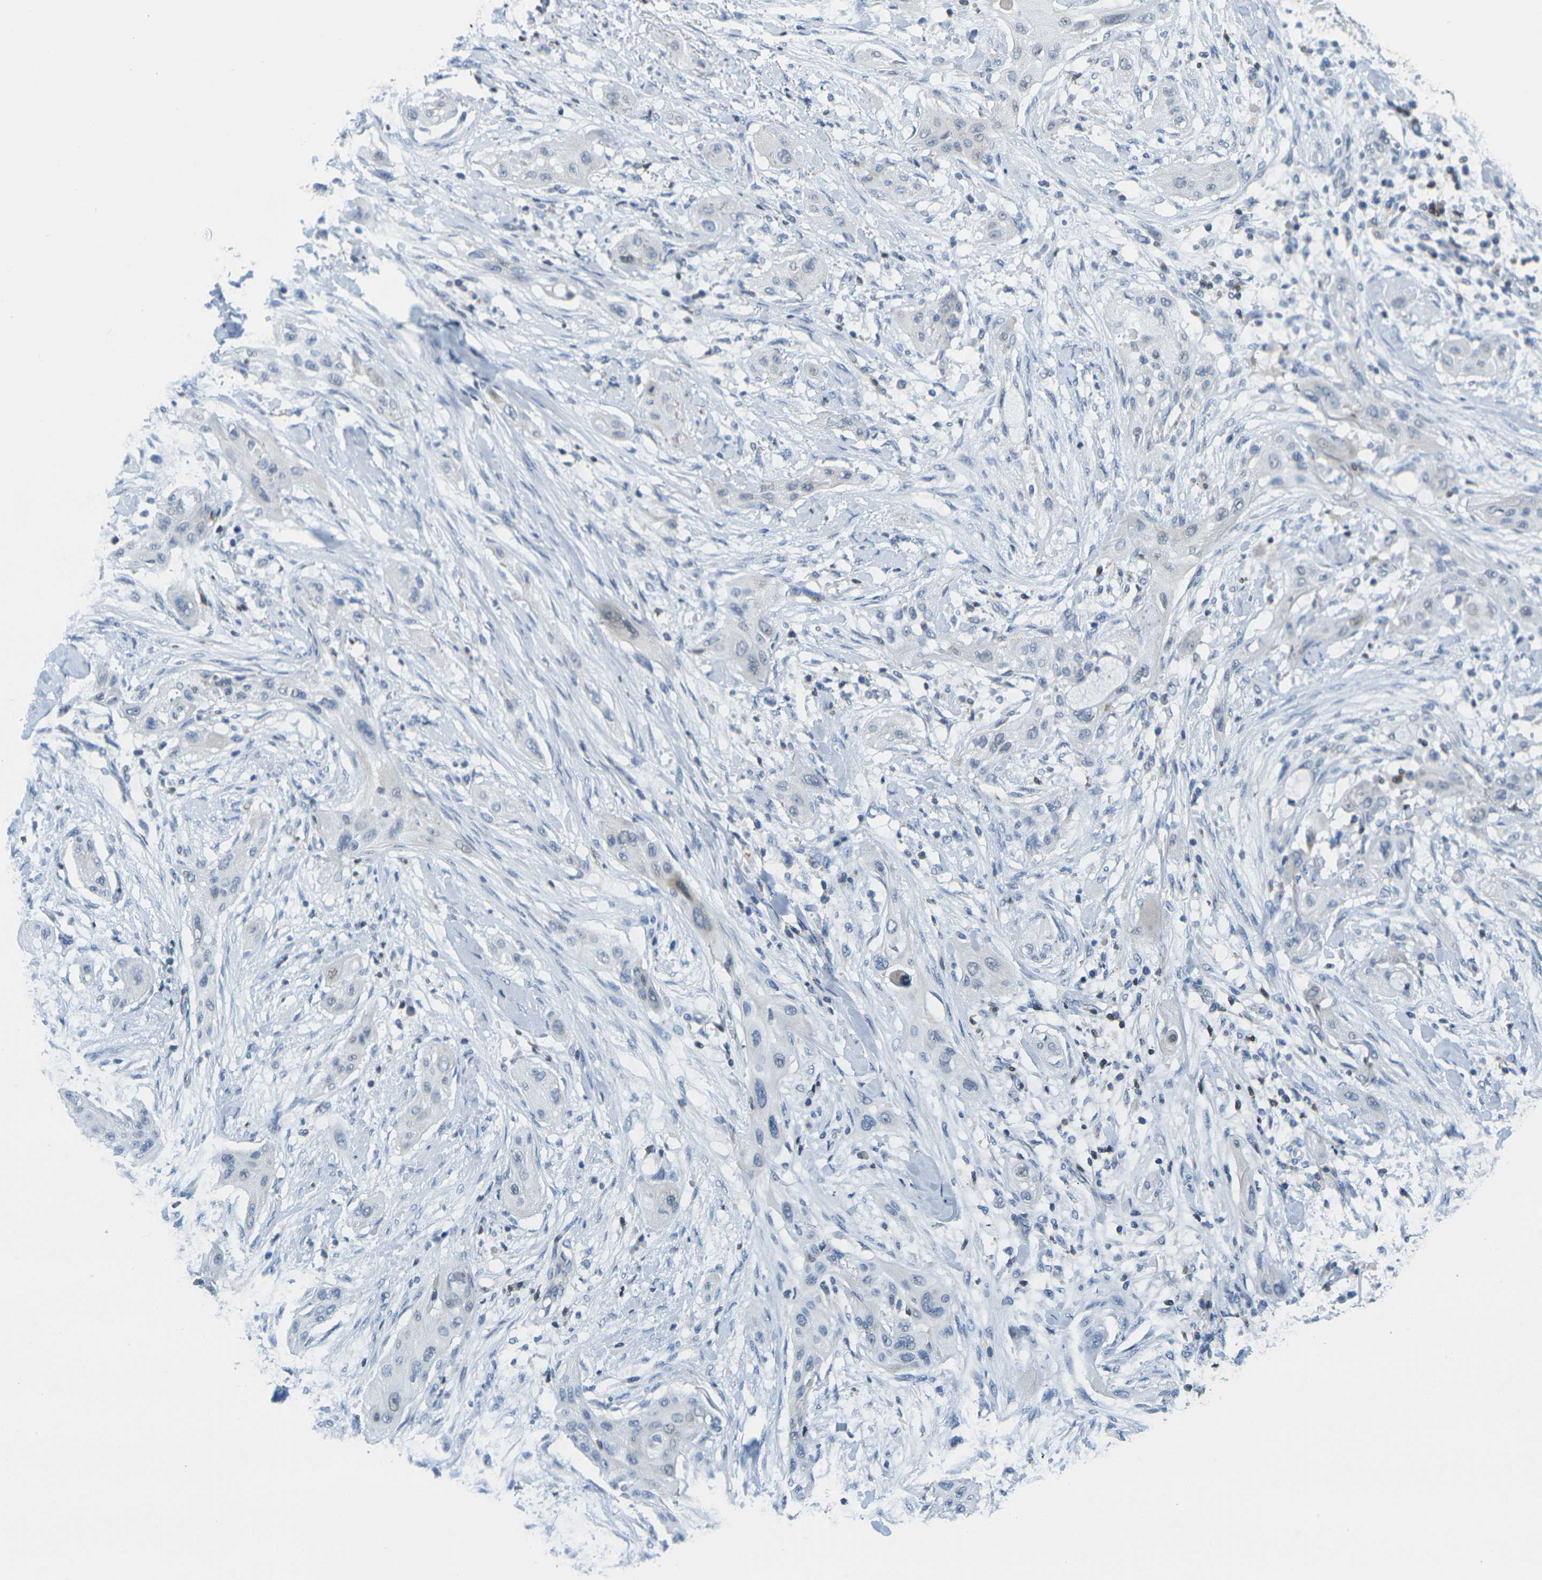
{"staining": {"intensity": "negative", "quantity": "none", "location": "none"}, "tissue": "lung cancer", "cell_type": "Tumor cells", "image_type": "cancer", "snomed": [{"axis": "morphology", "description": "Squamous cell carcinoma, NOS"}, {"axis": "topography", "description": "Lung"}], "caption": "Immunohistochemistry (IHC) histopathology image of neoplastic tissue: human lung squamous cell carcinoma stained with DAB (3,3'-diaminobenzidine) shows no significant protein positivity in tumor cells.", "gene": "CD3D", "patient": {"sex": "female", "age": 47}}